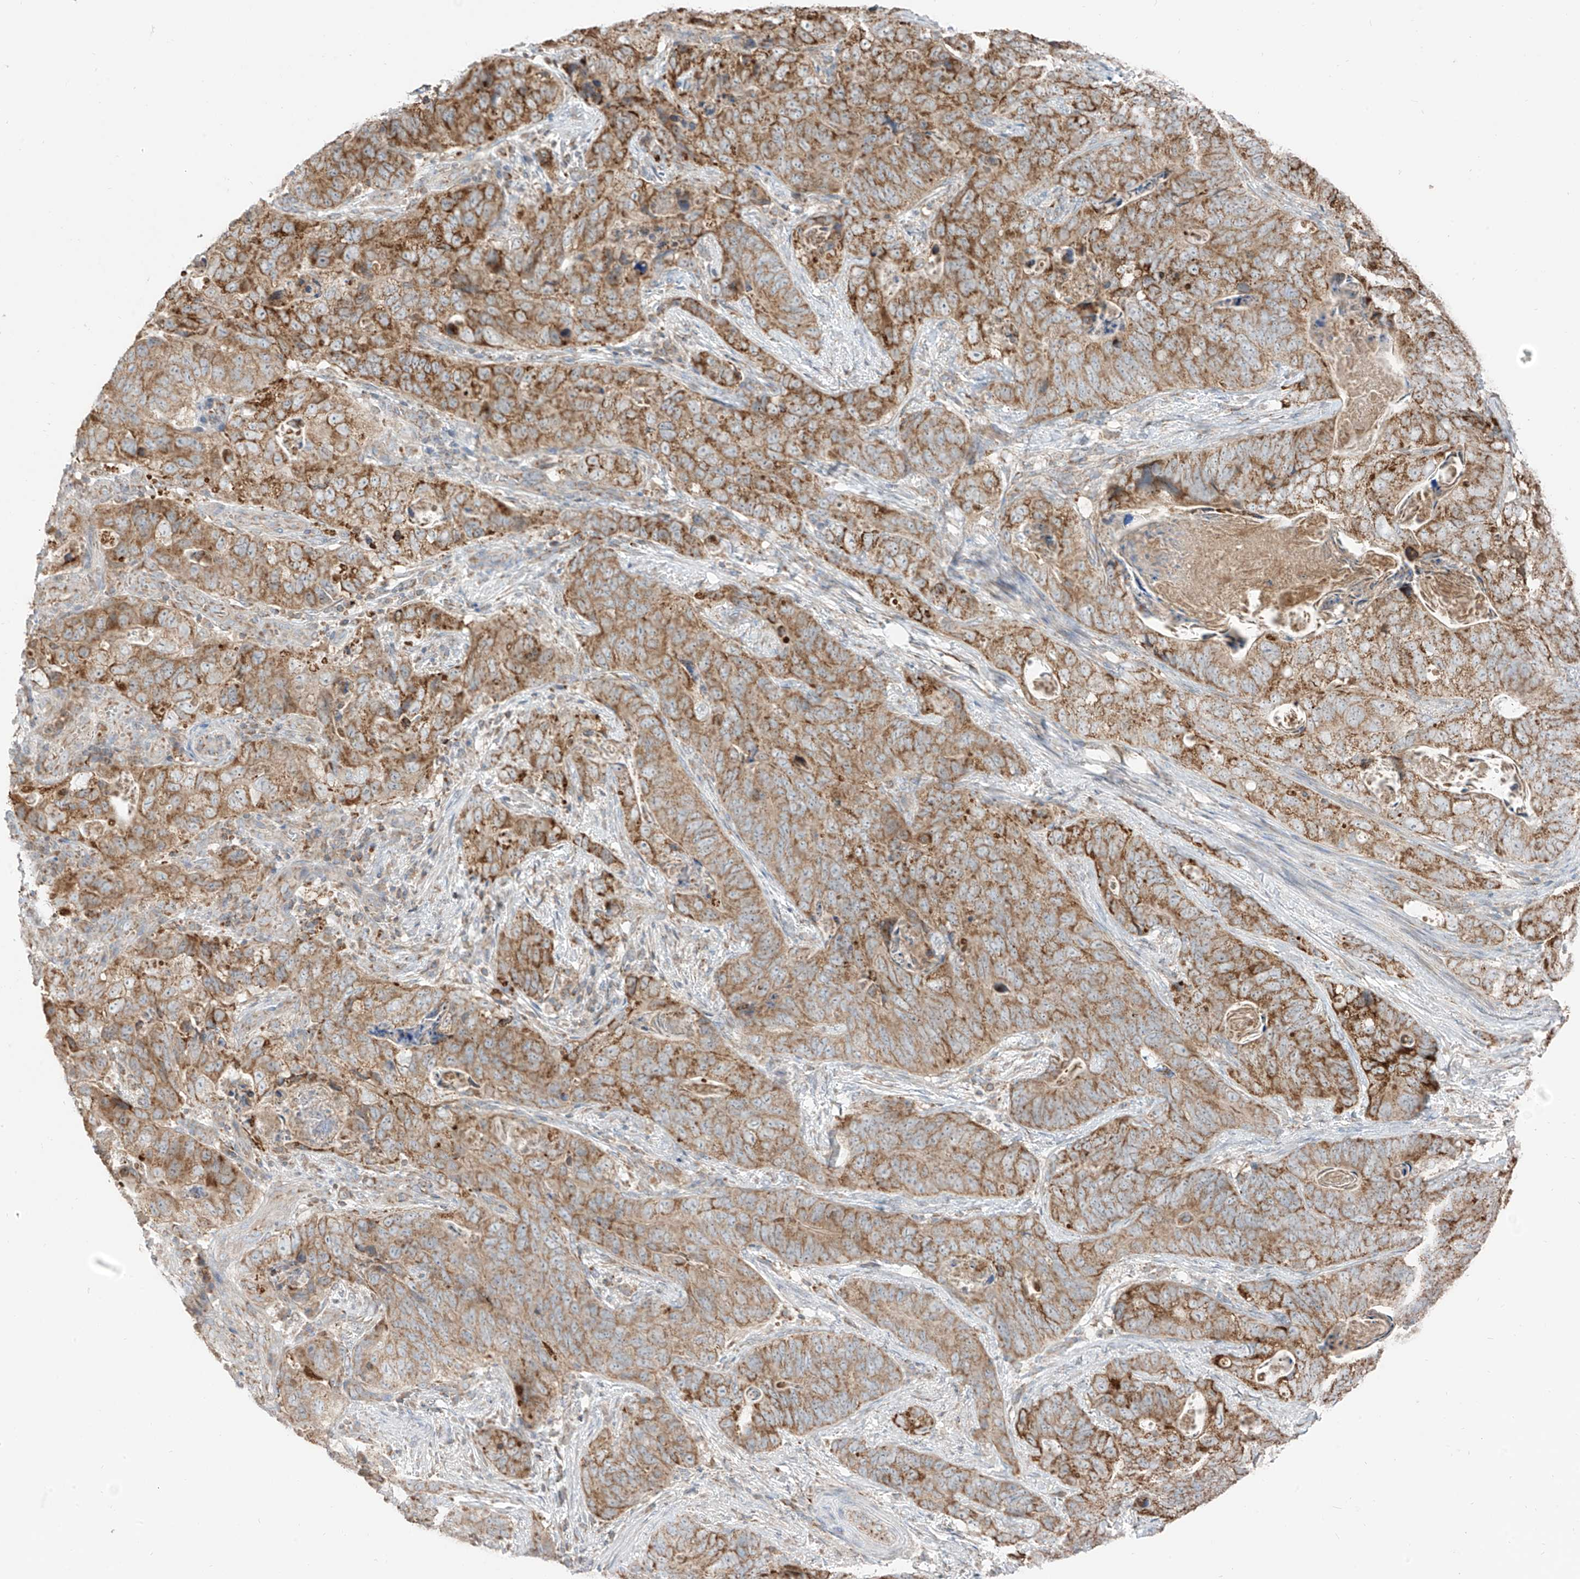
{"staining": {"intensity": "moderate", "quantity": ">75%", "location": "cytoplasmic/membranous"}, "tissue": "stomach cancer", "cell_type": "Tumor cells", "image_type": "cancer", "snomed": [{"axis": "morphology", "description": "Normal tissue, NOS"}, {"axis": "morphology", "description": "Adenocarcinoma, NOS"}, {"axis": "topography", "description": "Stomach"}], "caption": "An immunohistochemistry micrograph of tumor tissue is shown. Protein staining in brown highlights moderate cytoplasmic/membranous positivity in adenocarcinoma (stomach) within tumor cells.", "gene": "ETHE1", "patient": {"sex": "female", "age": 89}}